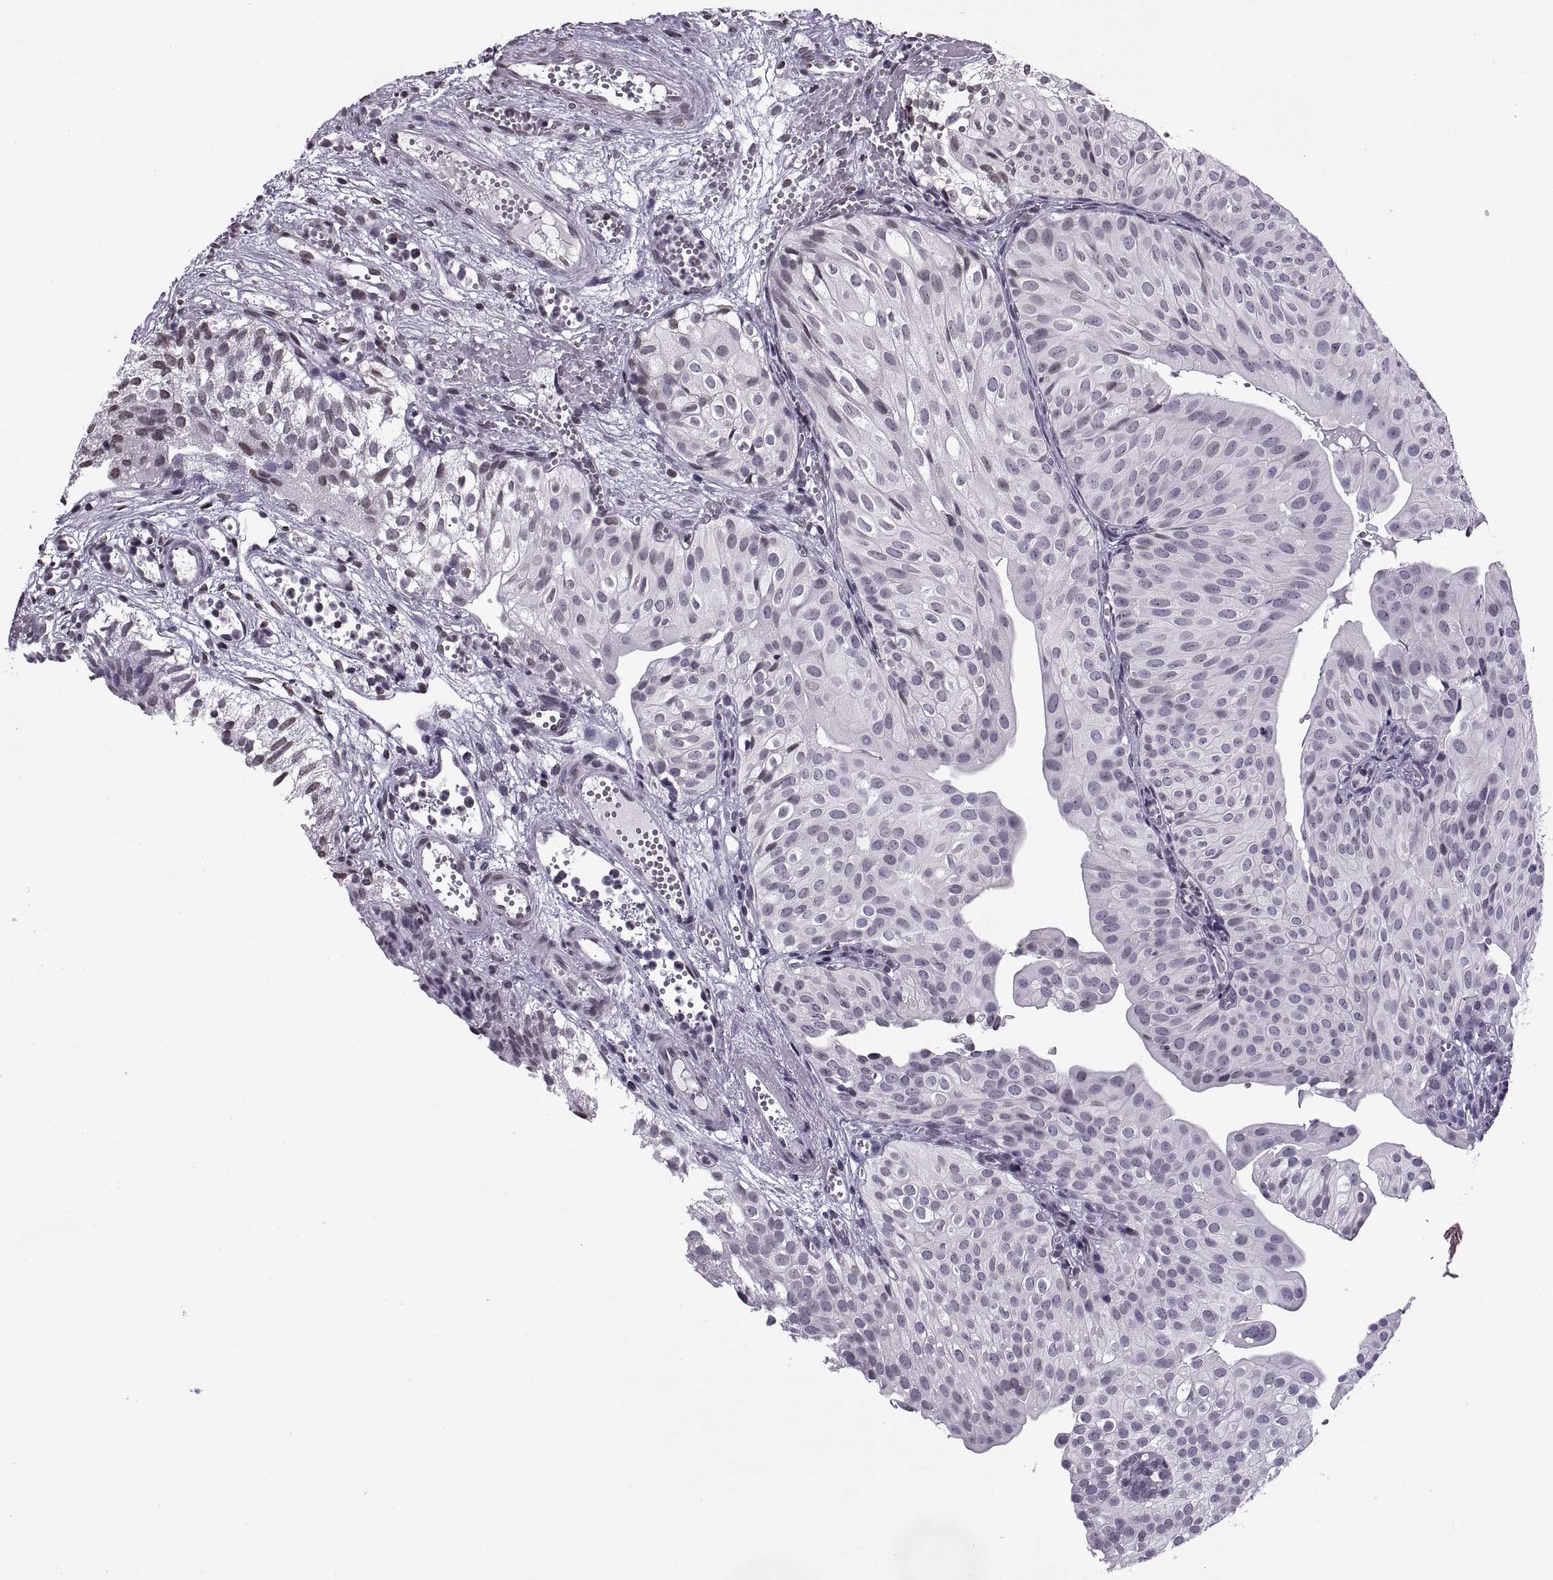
{"staining": {"intensity": "weak", "quantity": "<25%", "location": "cytoplasmic/membranous,nuclear"}, "tissue": "urothelial cancer", "cell_type": "Tumor cells", "image_type": "cancer", "snomed": [{"axis": "morphology", "description": "Urothelial carcinoma, Low grade"}, {"axis": "topography", "description": "Urinary bladder"}], "caption": "An immunohistochemistry photomicrograph of urothelial cancer is shown. There is no staining in tumor cells of urothelial cancer.", "gene": "H1-8", "patient": {"sex": "male", "age": 72}}